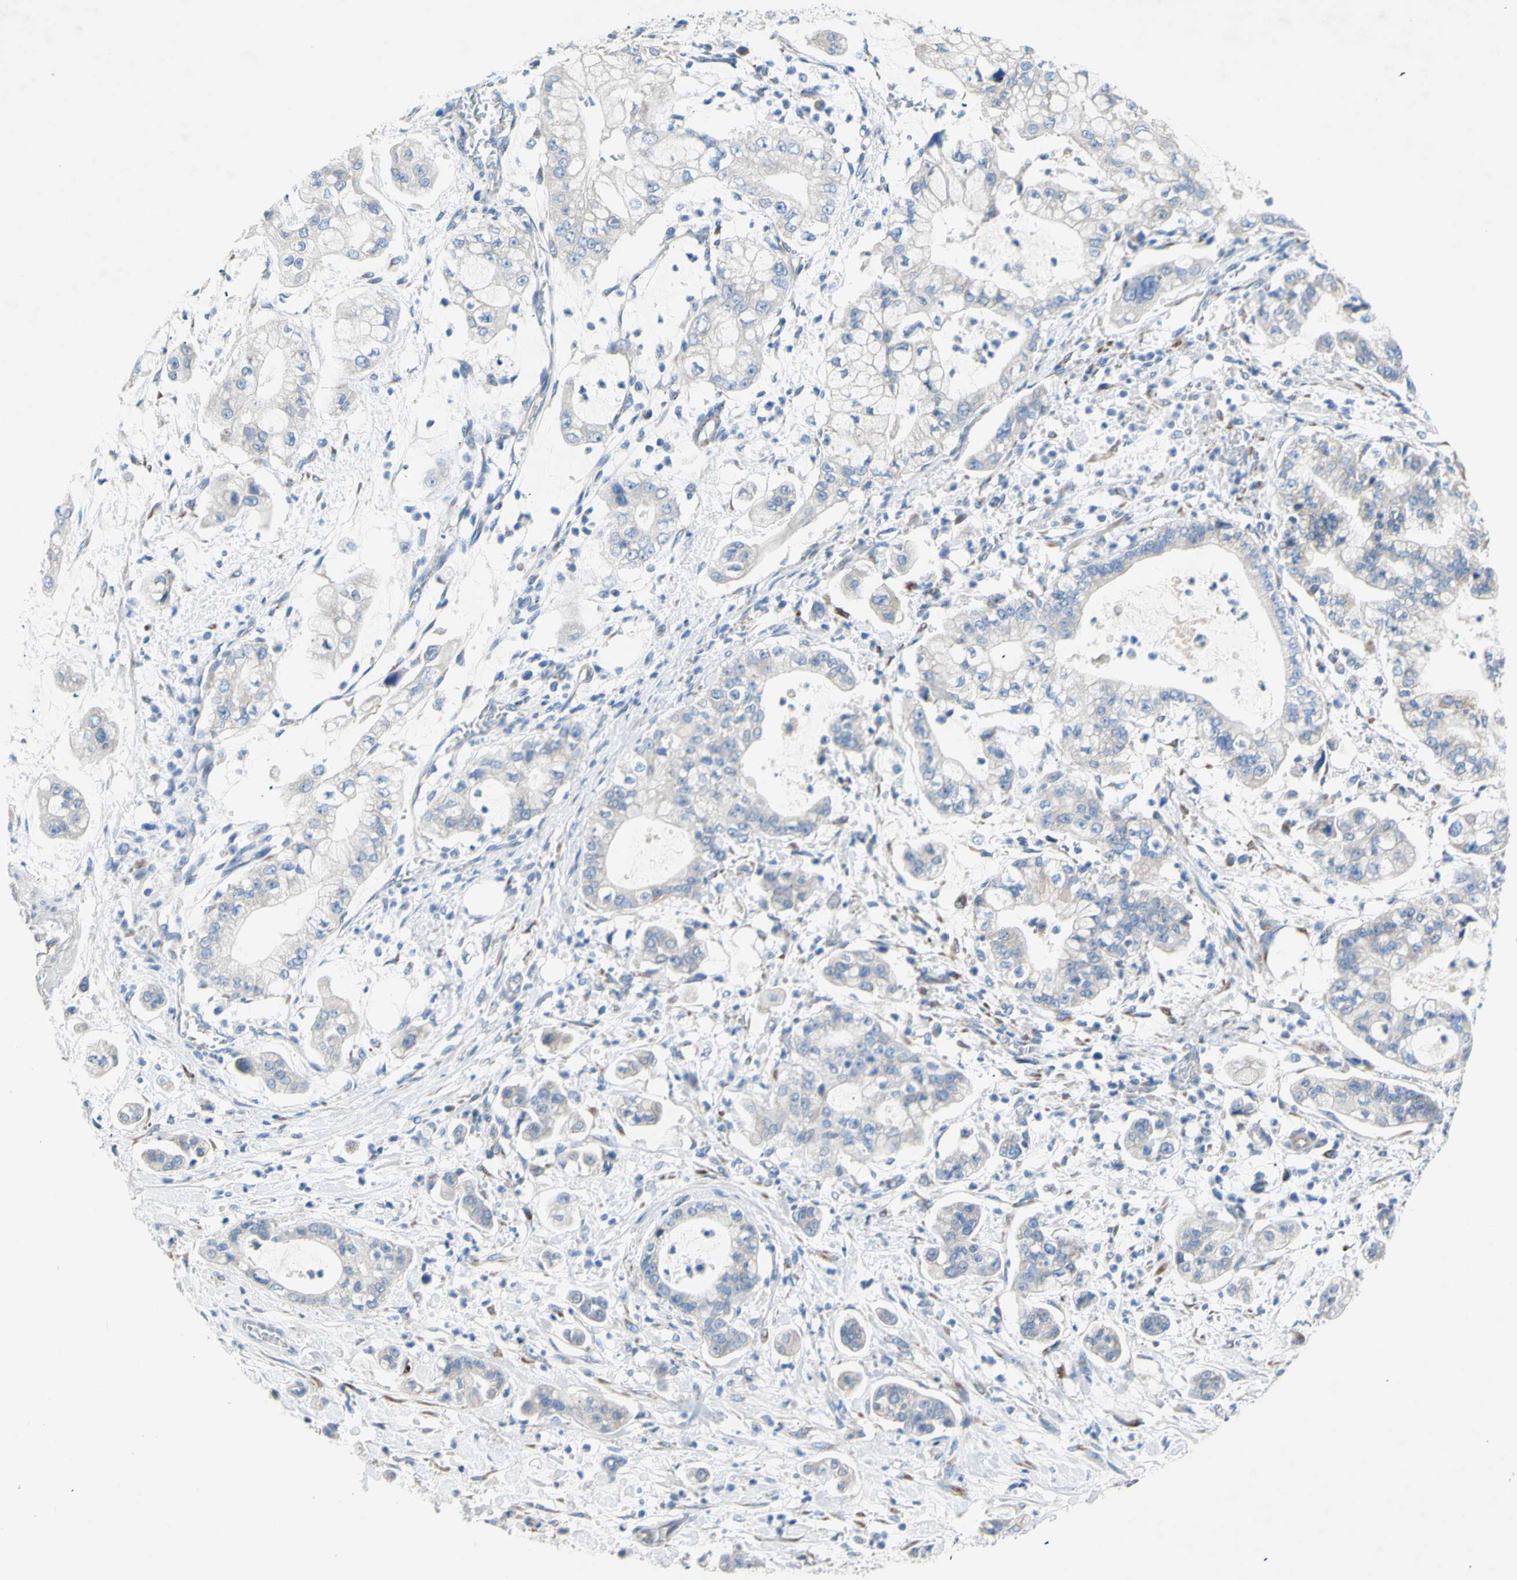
{"staining": {"intensity": "negative", "quantity": "none", "location": "none"}, "tissue": "stomach cancer", "cell_type": "Tumor cells", "image_type": "cancer", "snomed": [{"axis": "morphology", "description": "Adenocarcinoma, NOS"}, {"axis": "topography", "description": "Stomach"}], "caption": "This photomicrograph is of stomach adenocarcinoma stained with immunohistochemistry to label a protein in brown with the nuclei are counter-stained blue. There is no positivity in tumor cells.", "gene": "TMIGD2", "patient": {"sex": "male", "age": 76}}